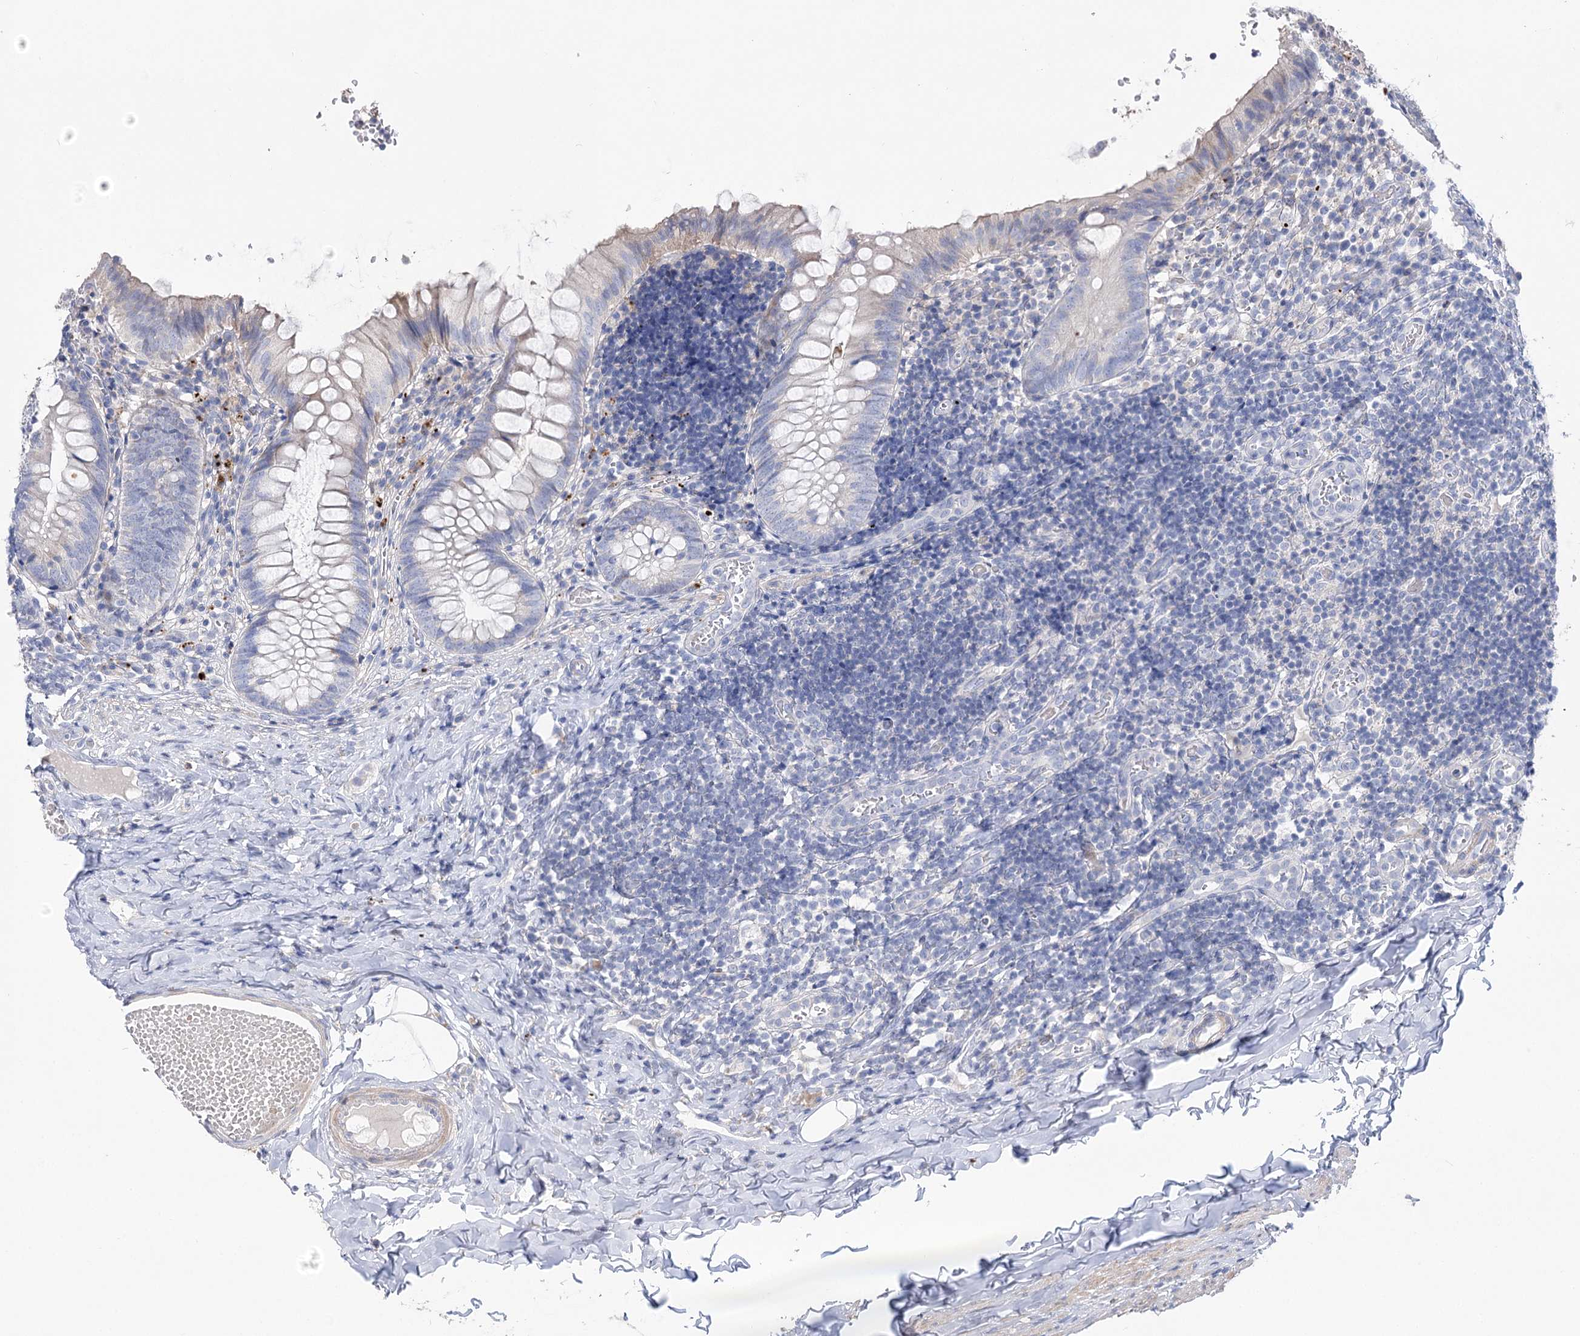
{"staining": {"intensity": "negative", "quantity": "none", "location": "none"}, "tissue": "appendix", "cell_type": "Glandular cells", "image_type": "normal", "snomed": [{"axis": "morphology", "description": "Normal tissue, NOS"}, {"axis": "topography", "description": "Appendix"}], "caption": "A micrograph of appendix stained for a protein shows no brown staining in glandular cells.", "gene": "NRAP", "patient": {"sex": "male", "age": 8}}